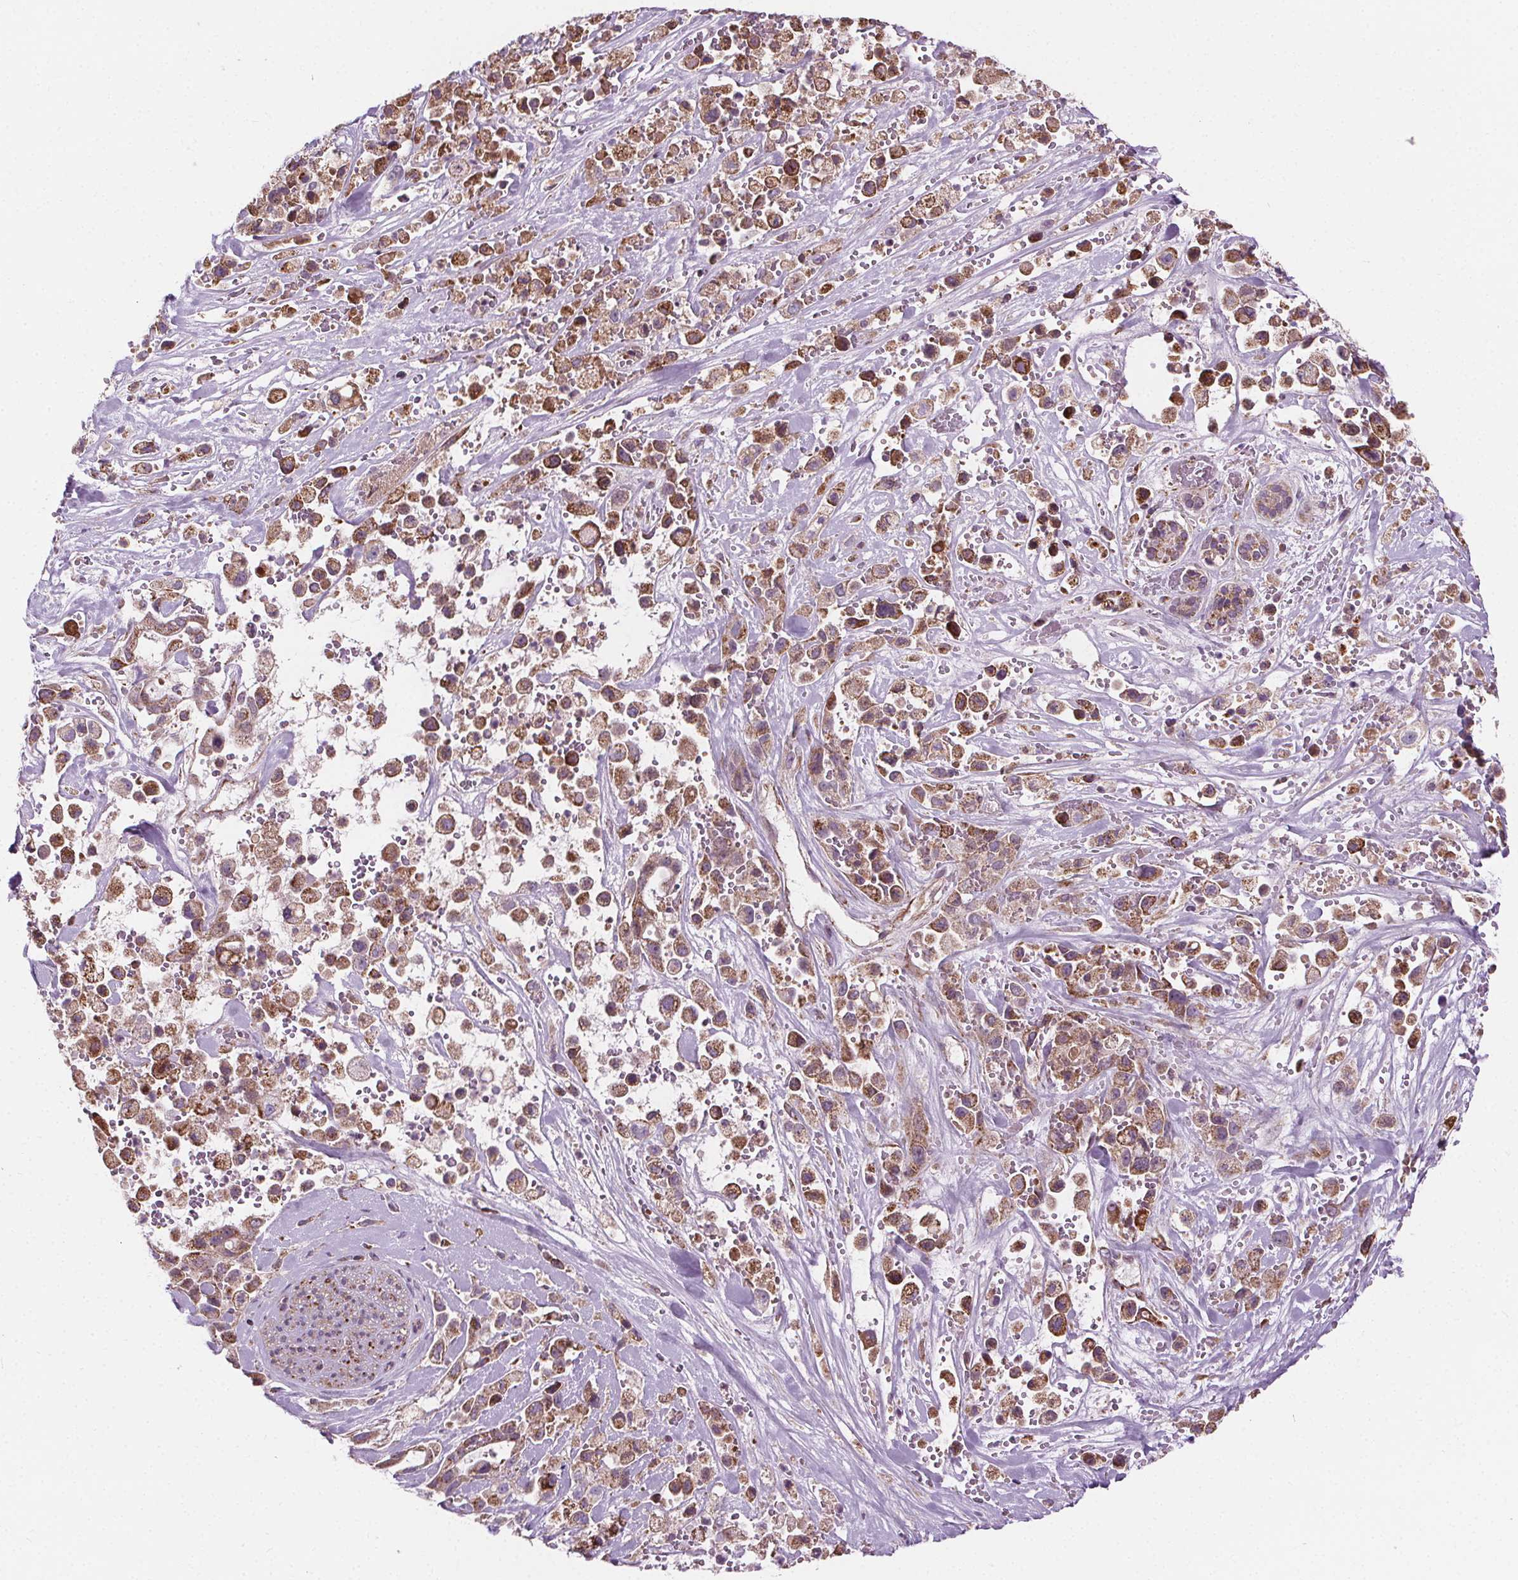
{"staining": {"intensity": "moderate", "quantity": ">75%", "location": "cytoplasmic/membranous"}, "tissue": "pancreatic cancer", "cell_type": "Tumor cells", "image_type": "cancer", "snomed": [{"axis": "morphology", "description": "Adenocarcinoma, NOS"}, {"axis": "topography", "description": "Pancreas"}], "caption": "Pancreatic cancer stained for a protein demonstrates moderate cytoplasmic/membranous positivity in tumor cells.", "gene": "GOLT1B", "patient": {"sex": "male", "age": 44}}